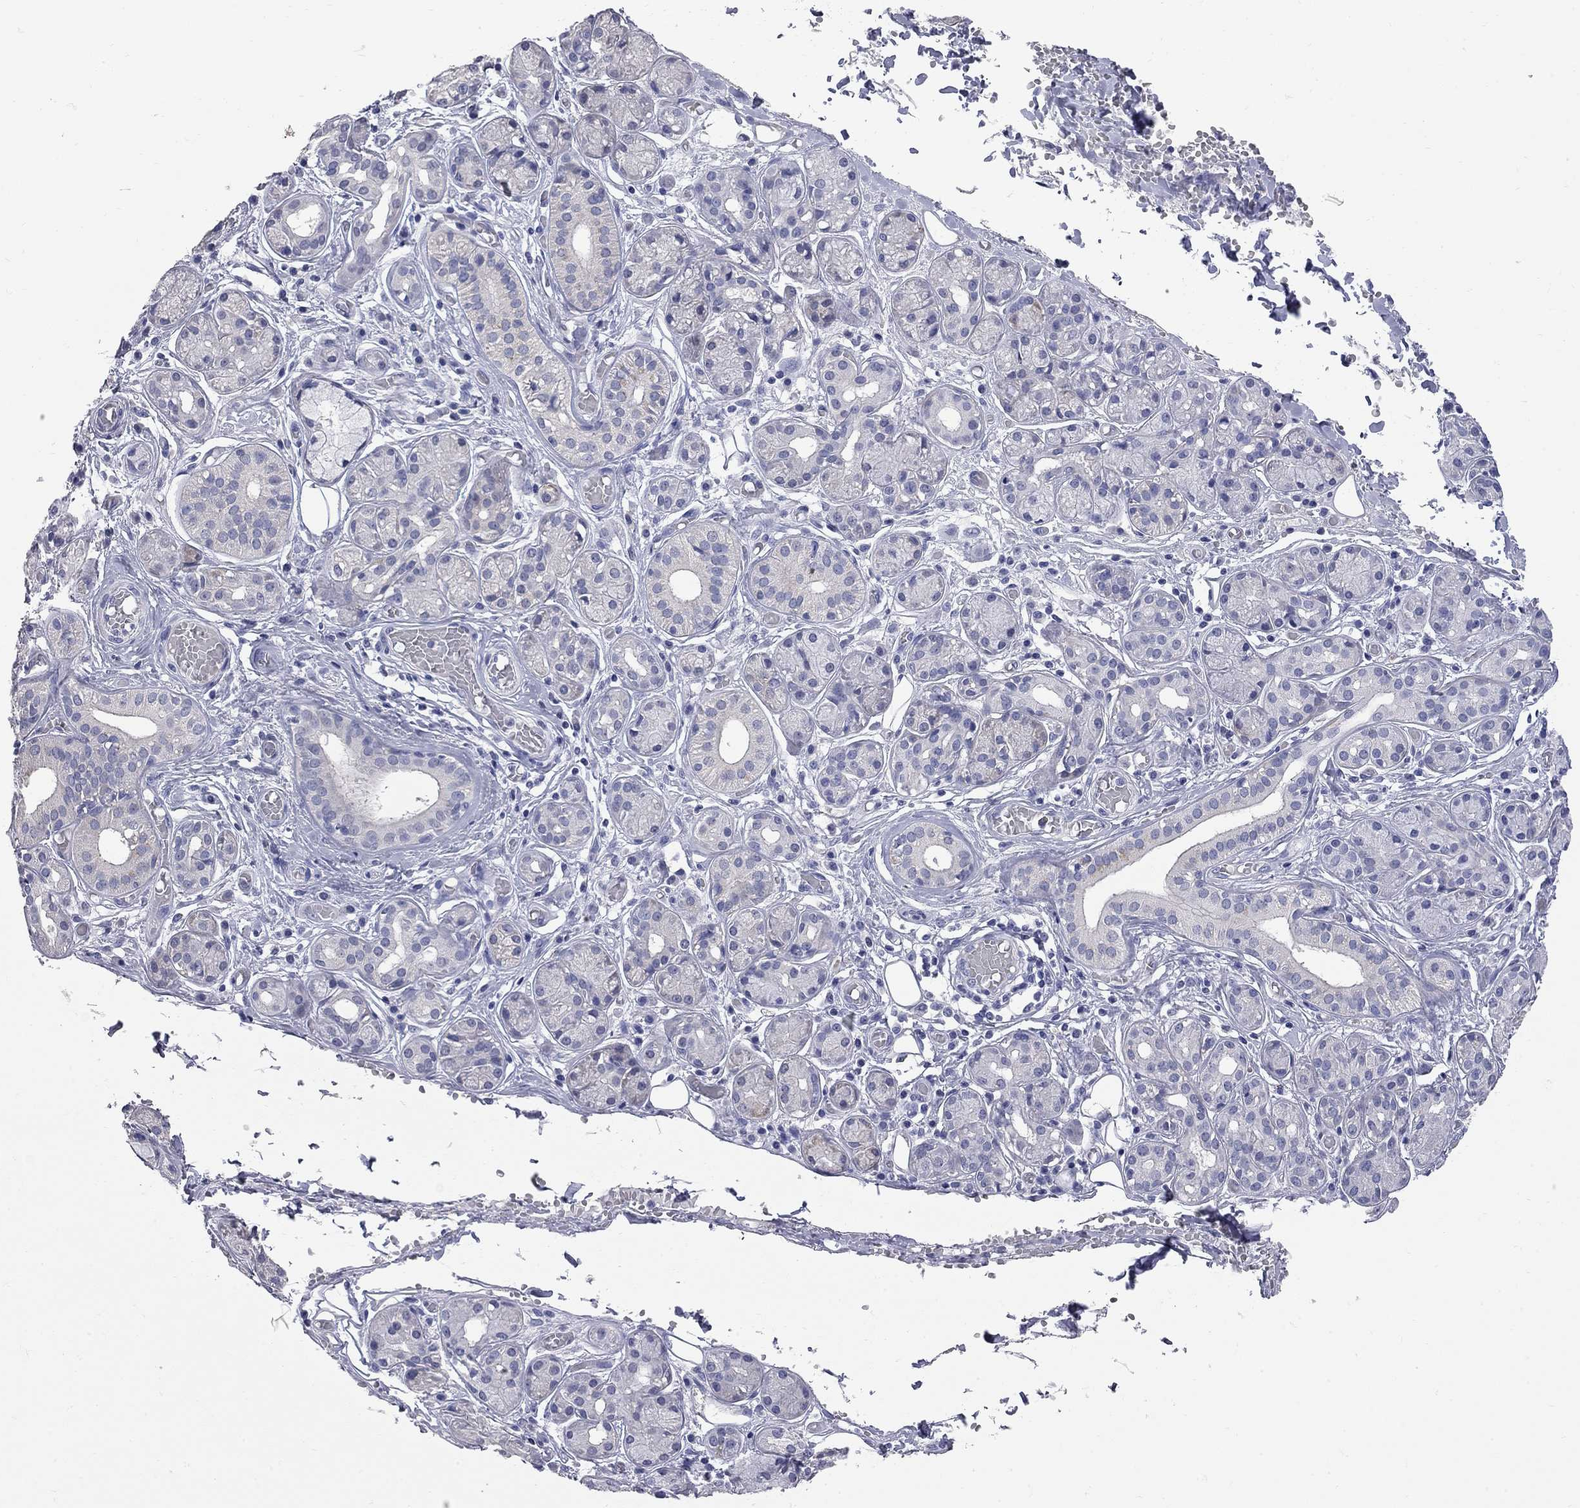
{"staining": {"intensity": "negative", "quantity": "none", "location": "none"}, "tissue": "salivary gland", "cell_type": "Glandular cells", "image_type": "normal", "snomed": [{"axis": "morphology", "description": "Normal tissue, NOS"}, {"axis": "topography", "description": "Salivary gland"}, {"axis": "topography", "description": "Peripheral nerve tissue"}], "caption": "Immunohistochemistry (IHC) of unremarkable human salivary gland reveals no expression in glandular cells. (DAB (3,3'-diaminobenzidine) IHC, high magnification).", "gene": "FAM221B", "patient": {"sex": "male", "age": 71}}